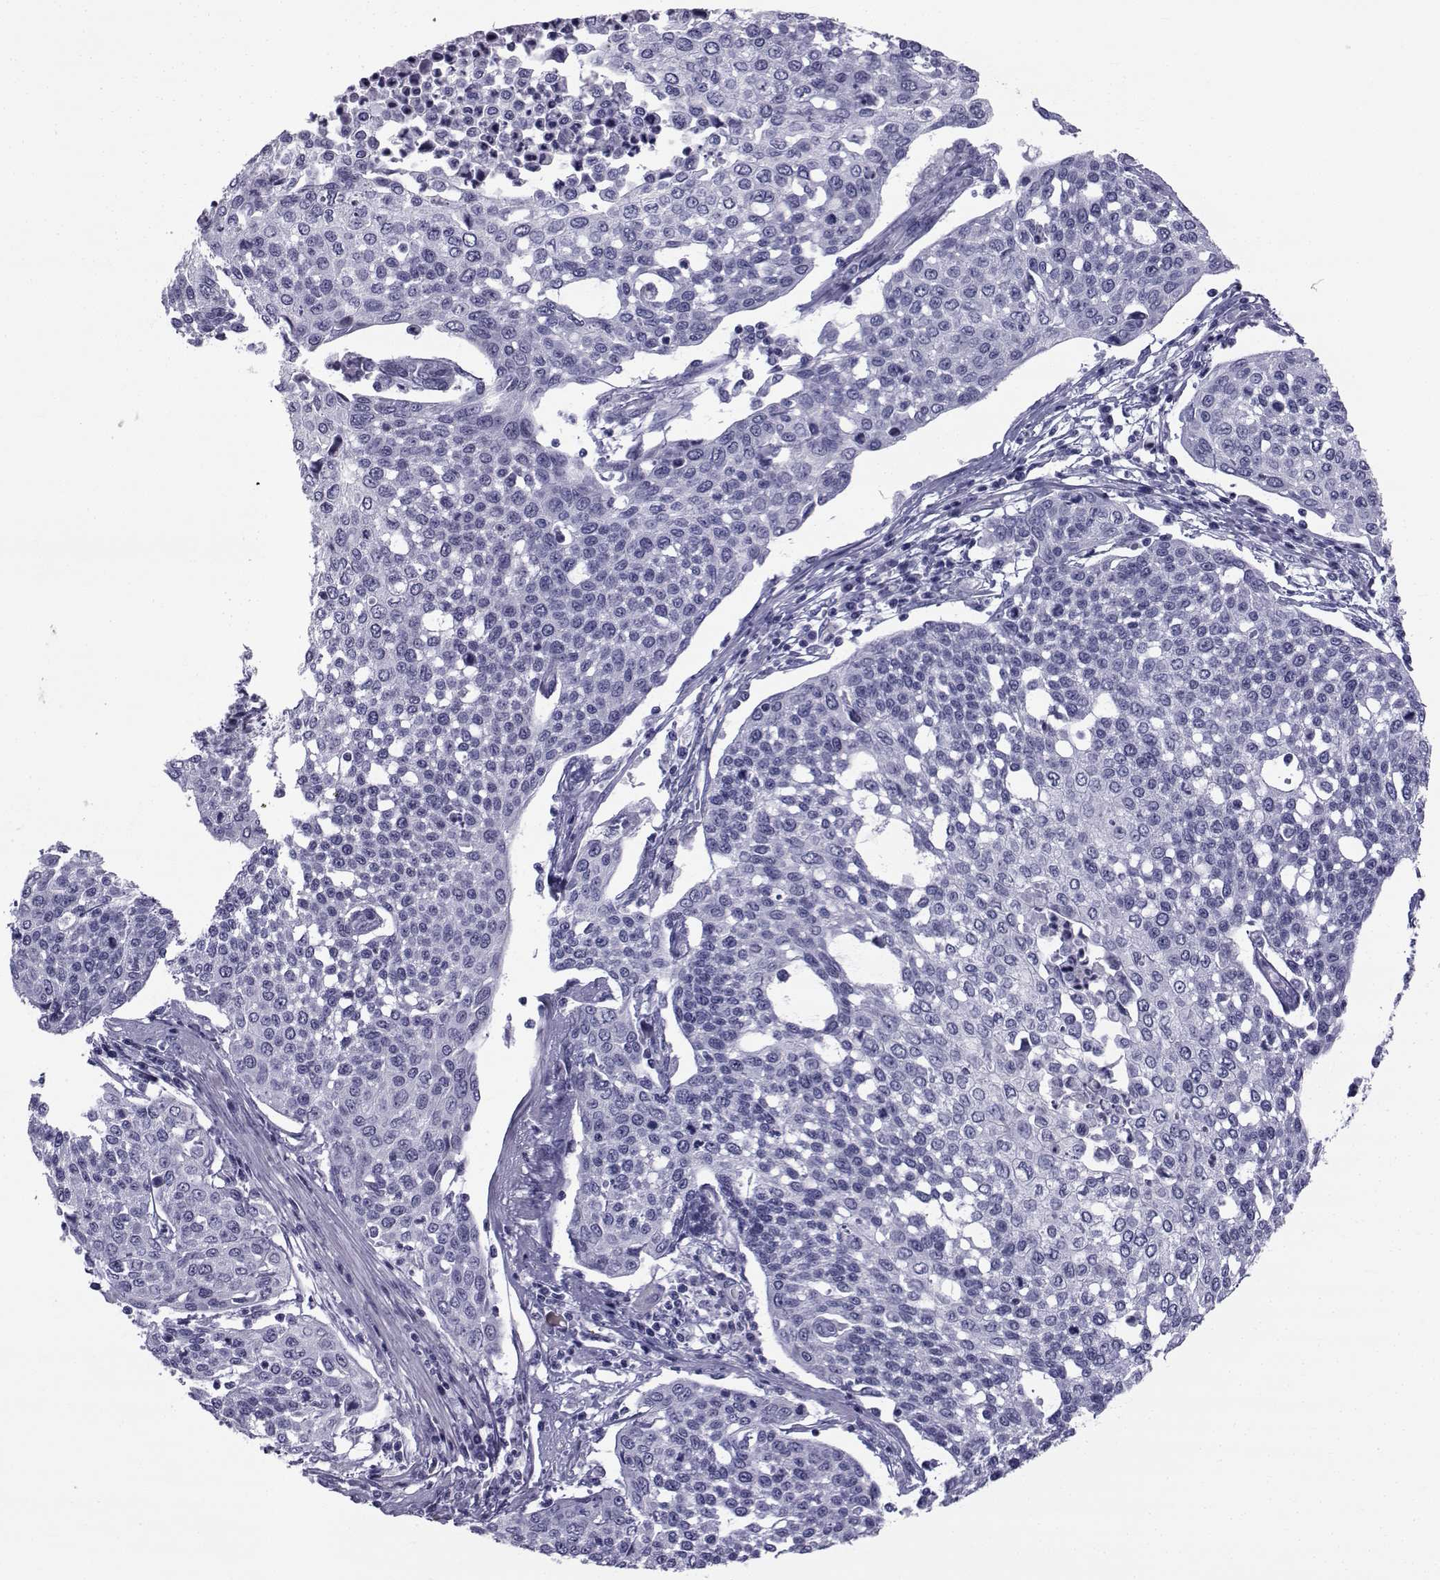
{"staining": {"intensity": "negative", "quantity": "none", "location": "none"}, "tissue": "cervical cancer", "cell_type": "Tumor cells", "image_type": "cancer", "snomed": [{"axis": "morphology", "description": "Squamous cell carcinoma, NOS"}, {"axis": "topography", "description": "Cervix"}], "caption": "Immunohistochemical staining of human squamous cell carcinoma (cervical) displays no significant positivity in tumor cells.", "gene": "SPANXD", "patient": {"sex": "female", "age": 34}}